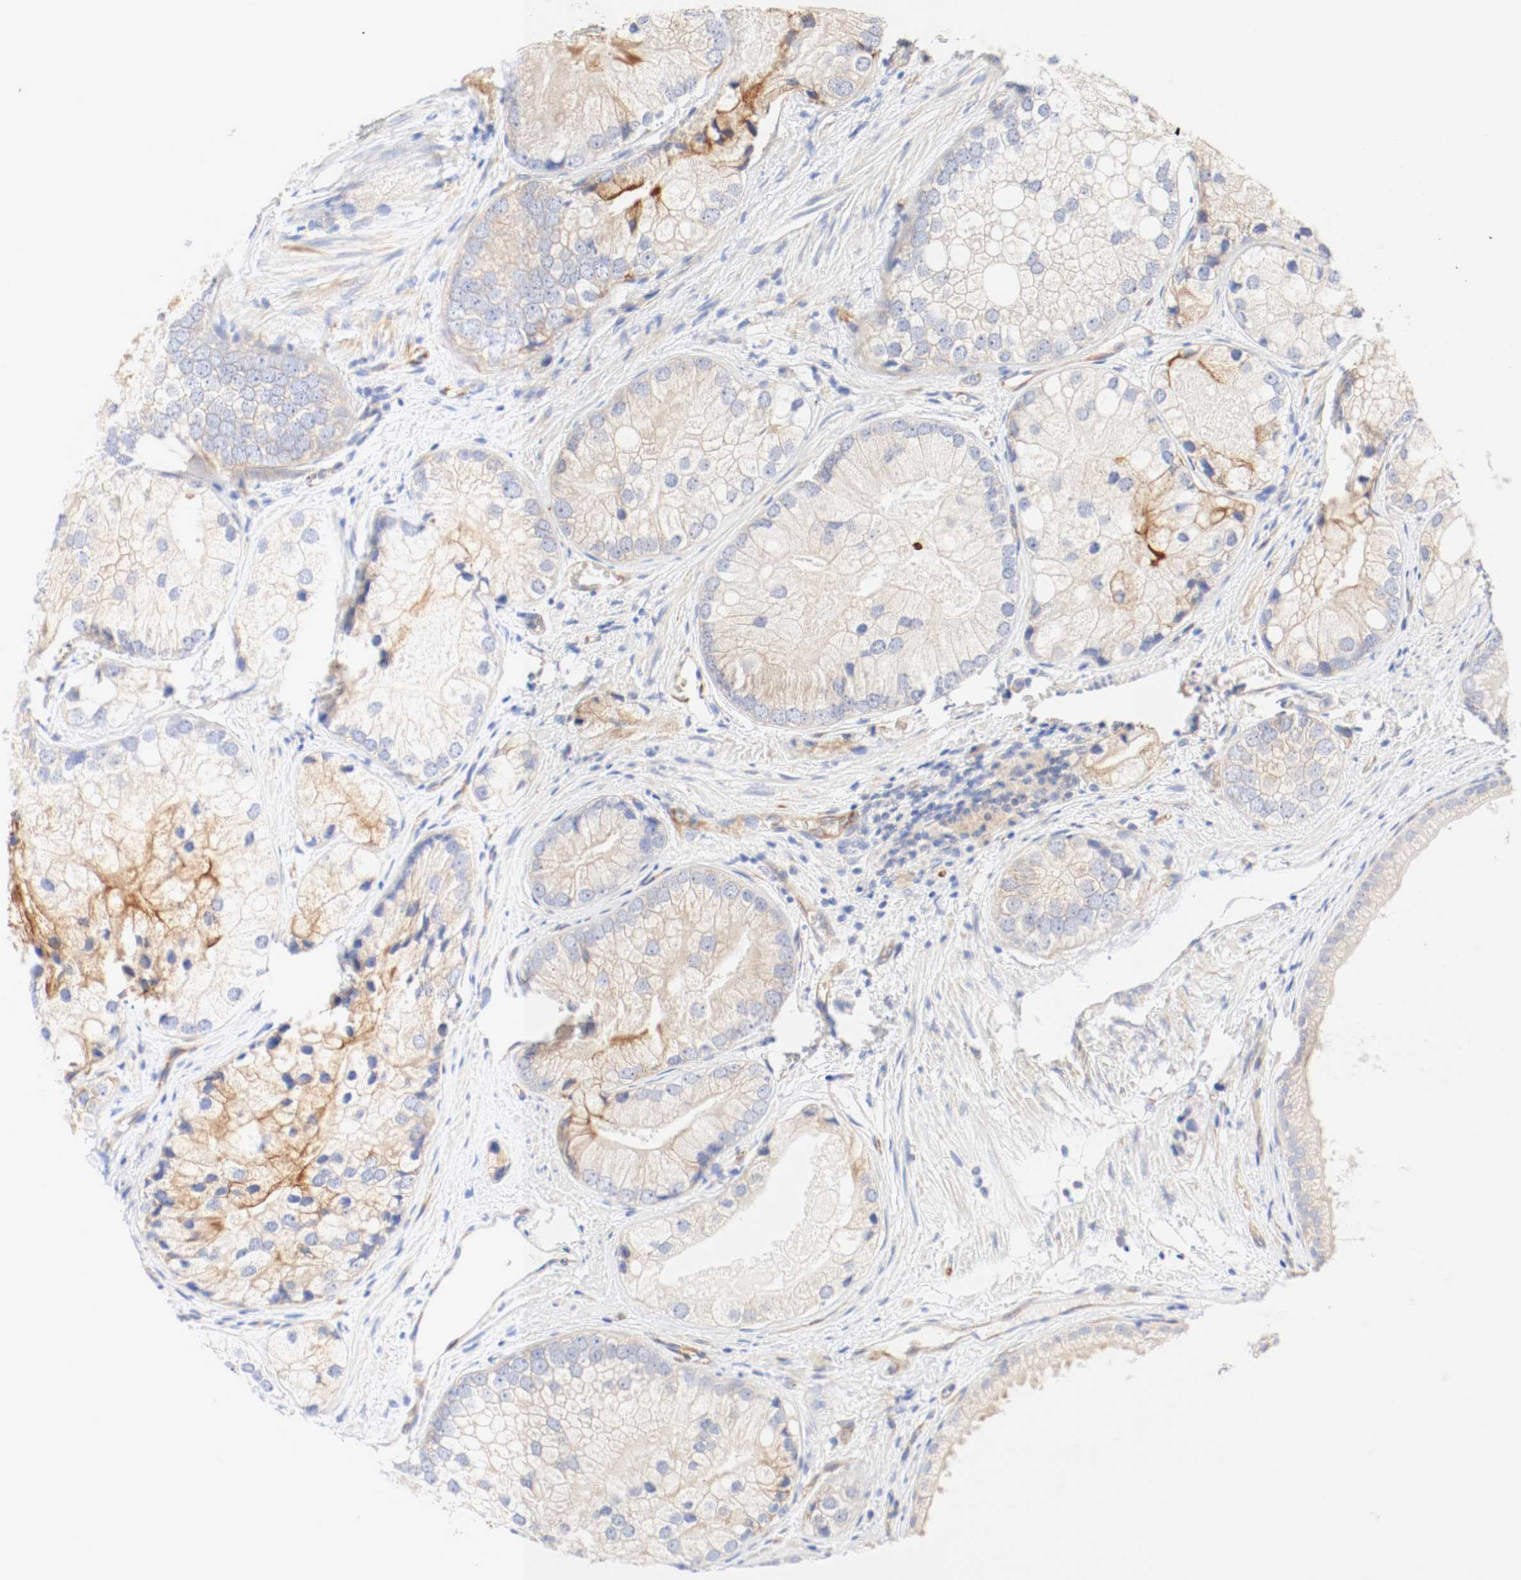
{"staining": {"intensity": "weak", "quantity": "25%-75%", "location": "cytoplasmic/membranous"}, "tissue": "prostate cancer", "cell_type": "Tumor cells", "image_type": "cancer", "snomed": [{"axis": "morphology", "description": "Adenocarcinoma, Low grade"}, {"axis": "topography", "description": "Prostate"}], "caption": "Immunohistochemical staining of prostate cancer exhibits low levels of weak cytoplasmic/membranous protein staining in approximately 25%-75% of tumor cells. (Brightfield microscopy of DAB IHC at high magnification).", "gene": "GIT1", "patient": {"sex": "male", "age": 69}}